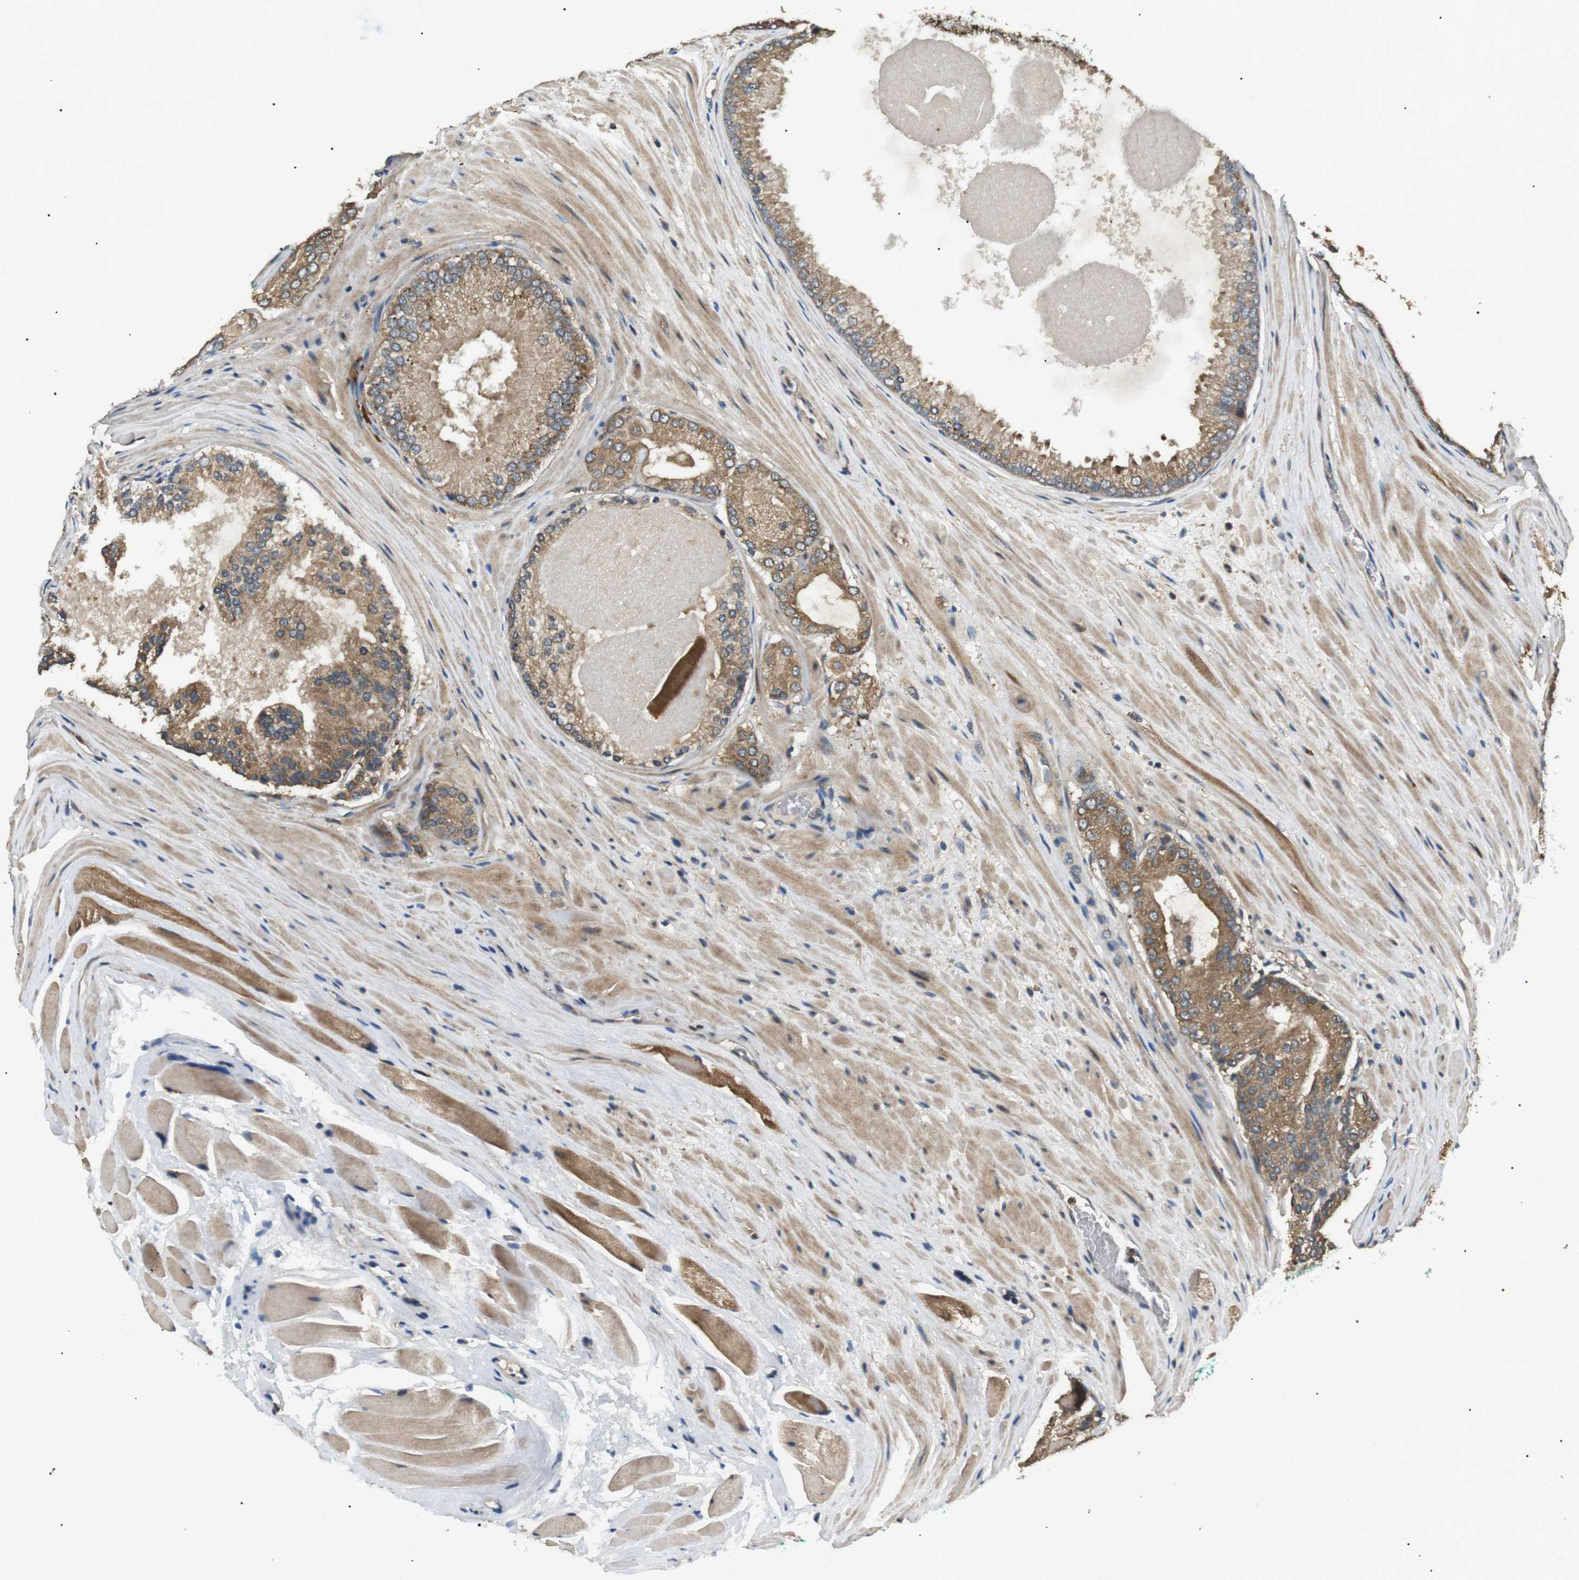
{"staining": {"intensity": "moderate", "quantity": ">75%", "location": "cytoplasmic/membranous"}, "tissue": "prostate cancer", "cell_type": "Tumor cells", "image_type": "cancer", "snomed": [{"axis": "morphology", "description": "Adenocarcinoma, High grade"}, {"axis": "topography", "description": "Prostate"}], "caption": "A photomicrograph of prostate high-grade adenocarcinoma stained for a protein exhibits moderate cytoplasmic/membranous brown staining in tumor cells. (DAB IHC with brightfield microscopy, high magnification).", "gene": "TBC1D15", "patient": {"sex": "male", "age": 59}}